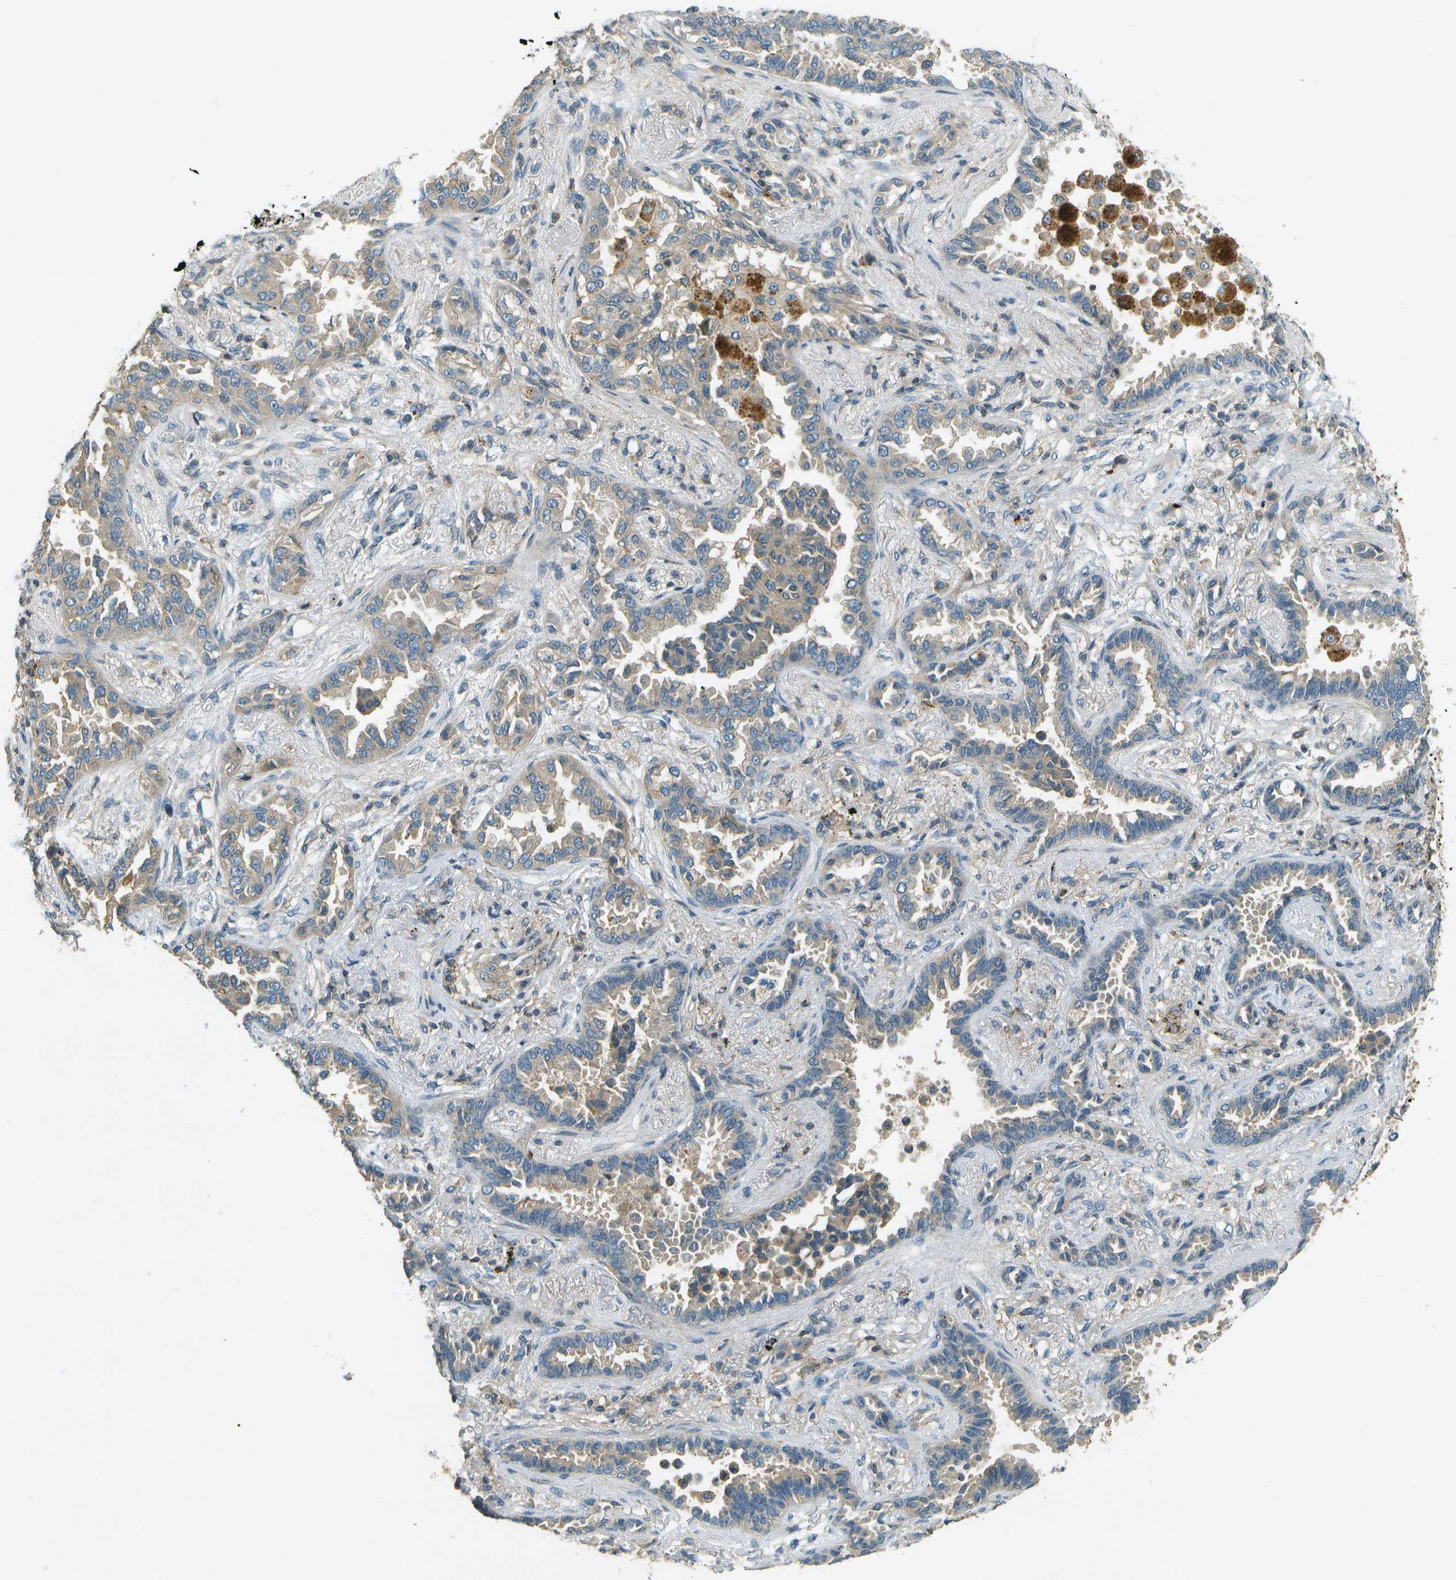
{"staining": {"intensity": "weak", "quantity": ">75%", "location": "cytoplasmic/membranous"}, "tissue": "lung cancer", "cell_type": "Tumor cells", "image_type": "cancer", "snomed": [{"axis": "morphology", "description": "Normal tissue, NOS"}, {"axis": "morphology", "description": "Adenocarcinoma, NOS"}, {"axis": "topography", "description": "Lung"}], "caption": "A high-resolution photomicrograph shows immunohistochemistry staining of lung adenocarcinoma, which shows weak cytoplasmic/membranous positivity in approximately >75% of tumor cells. (Brightfield microscopy of DAB IHC at high magnification).", "gene": "NUDT4", "patient": {"sex": "male", "age": 59}}